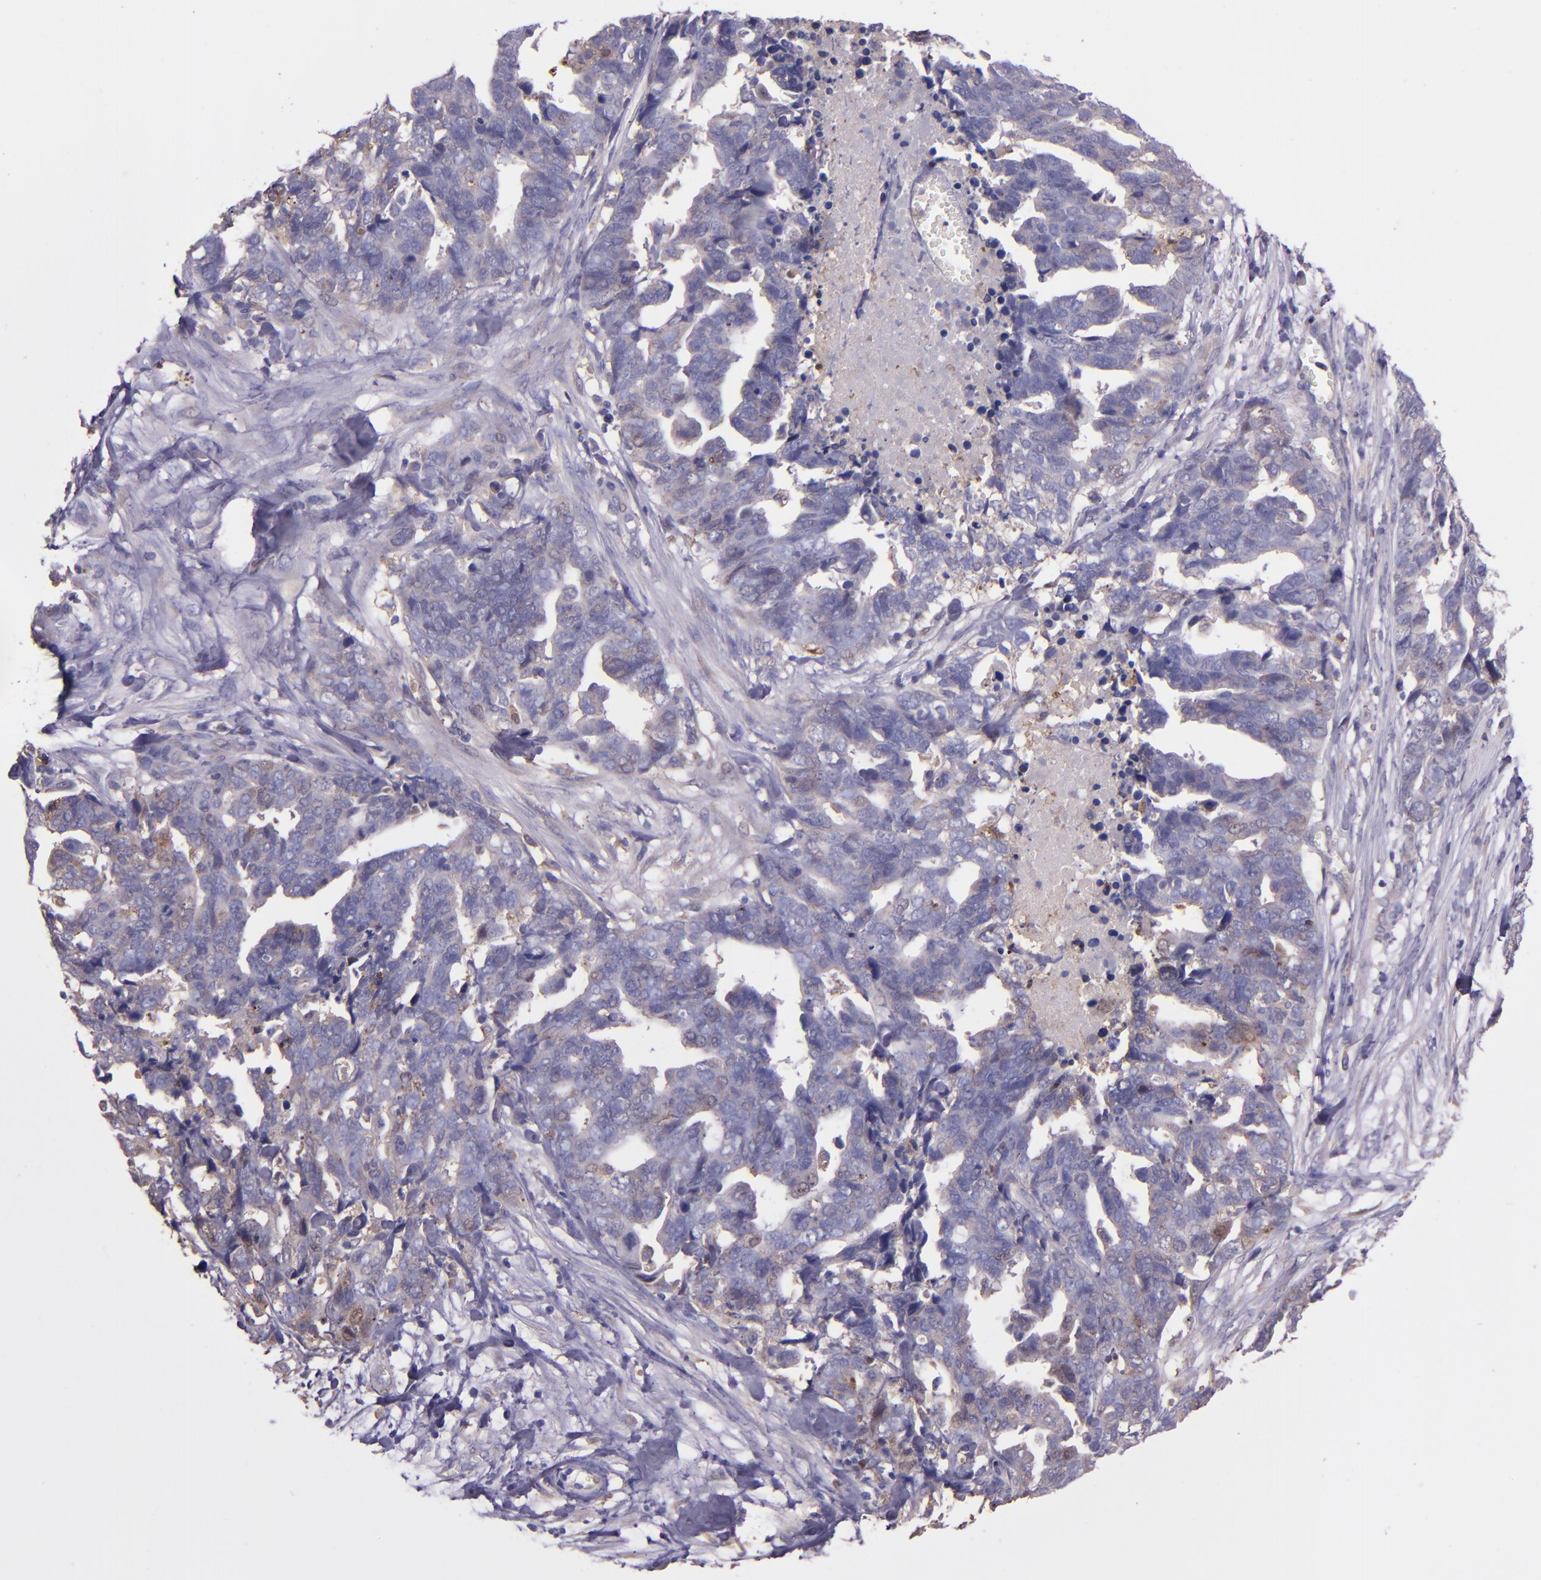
{"staining": {"intensity": "weak", "quantity": "<25%", "location": "cytoplasmic/membranous"}, "tissue": "ovarian cancer", "cell_type": "Tumor cells", "image_type": "cancer", "snomed": [{"axis": "morphology", "description": "Normal tissue, NOS"}, {"axis": "morphology", "description": "Cystadenocarcinoma, serous, NOS"}, {"axis": "topography", "description": "Fallopian tube"}, {"axis": "topography", "description": "Ovary"}], "caption": "Tumor cells are negative for brown protein staining in ovarian serous cystadenocarcinoma.", "gene": "WASHC1", "patient": {"sex": "female", "age": 56}}